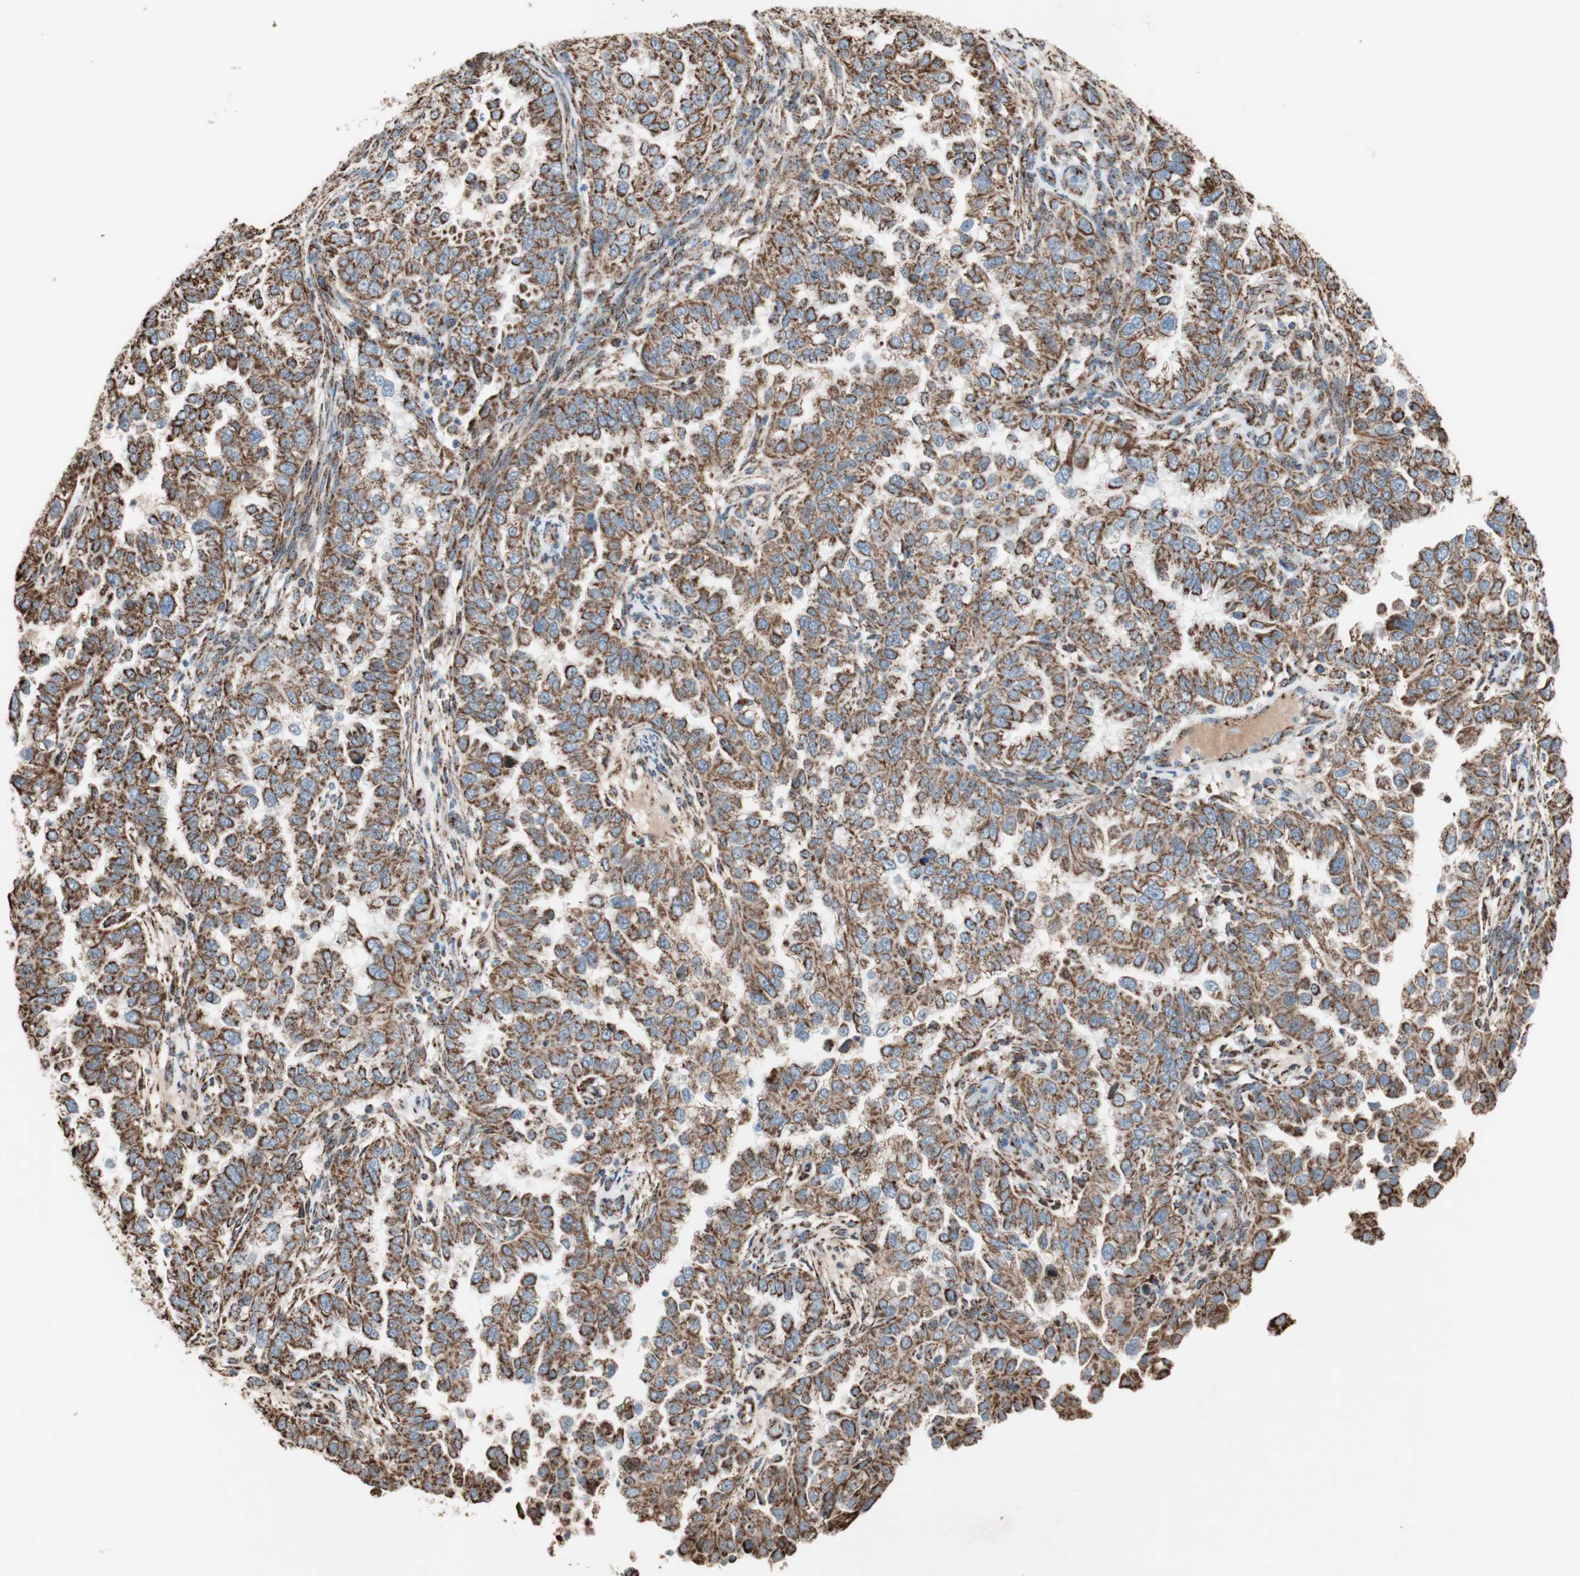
{"staining": {"intensity": "strong", "quantity": ">75%", "location": "cytoplasmic/membranous"}, "tissue": "endometrial cancer", "cell_type": "Tumor cells", "image_type": "cancer", "snomed": [{"axis": "morphology", "description": "Adenocarcinoma, NOS"}, {"axis": "topography", "description": "Endometrium"}], "caption": "There is high levels of strong cytoplasmic/membranous positivity in tumor cells of endometrial cancer (adenocarcinoma), as demonstrated by immunohistochemical staining (brown color).", "gene": "PCSK4", "patient": {"sex": "female", "age": 85}}